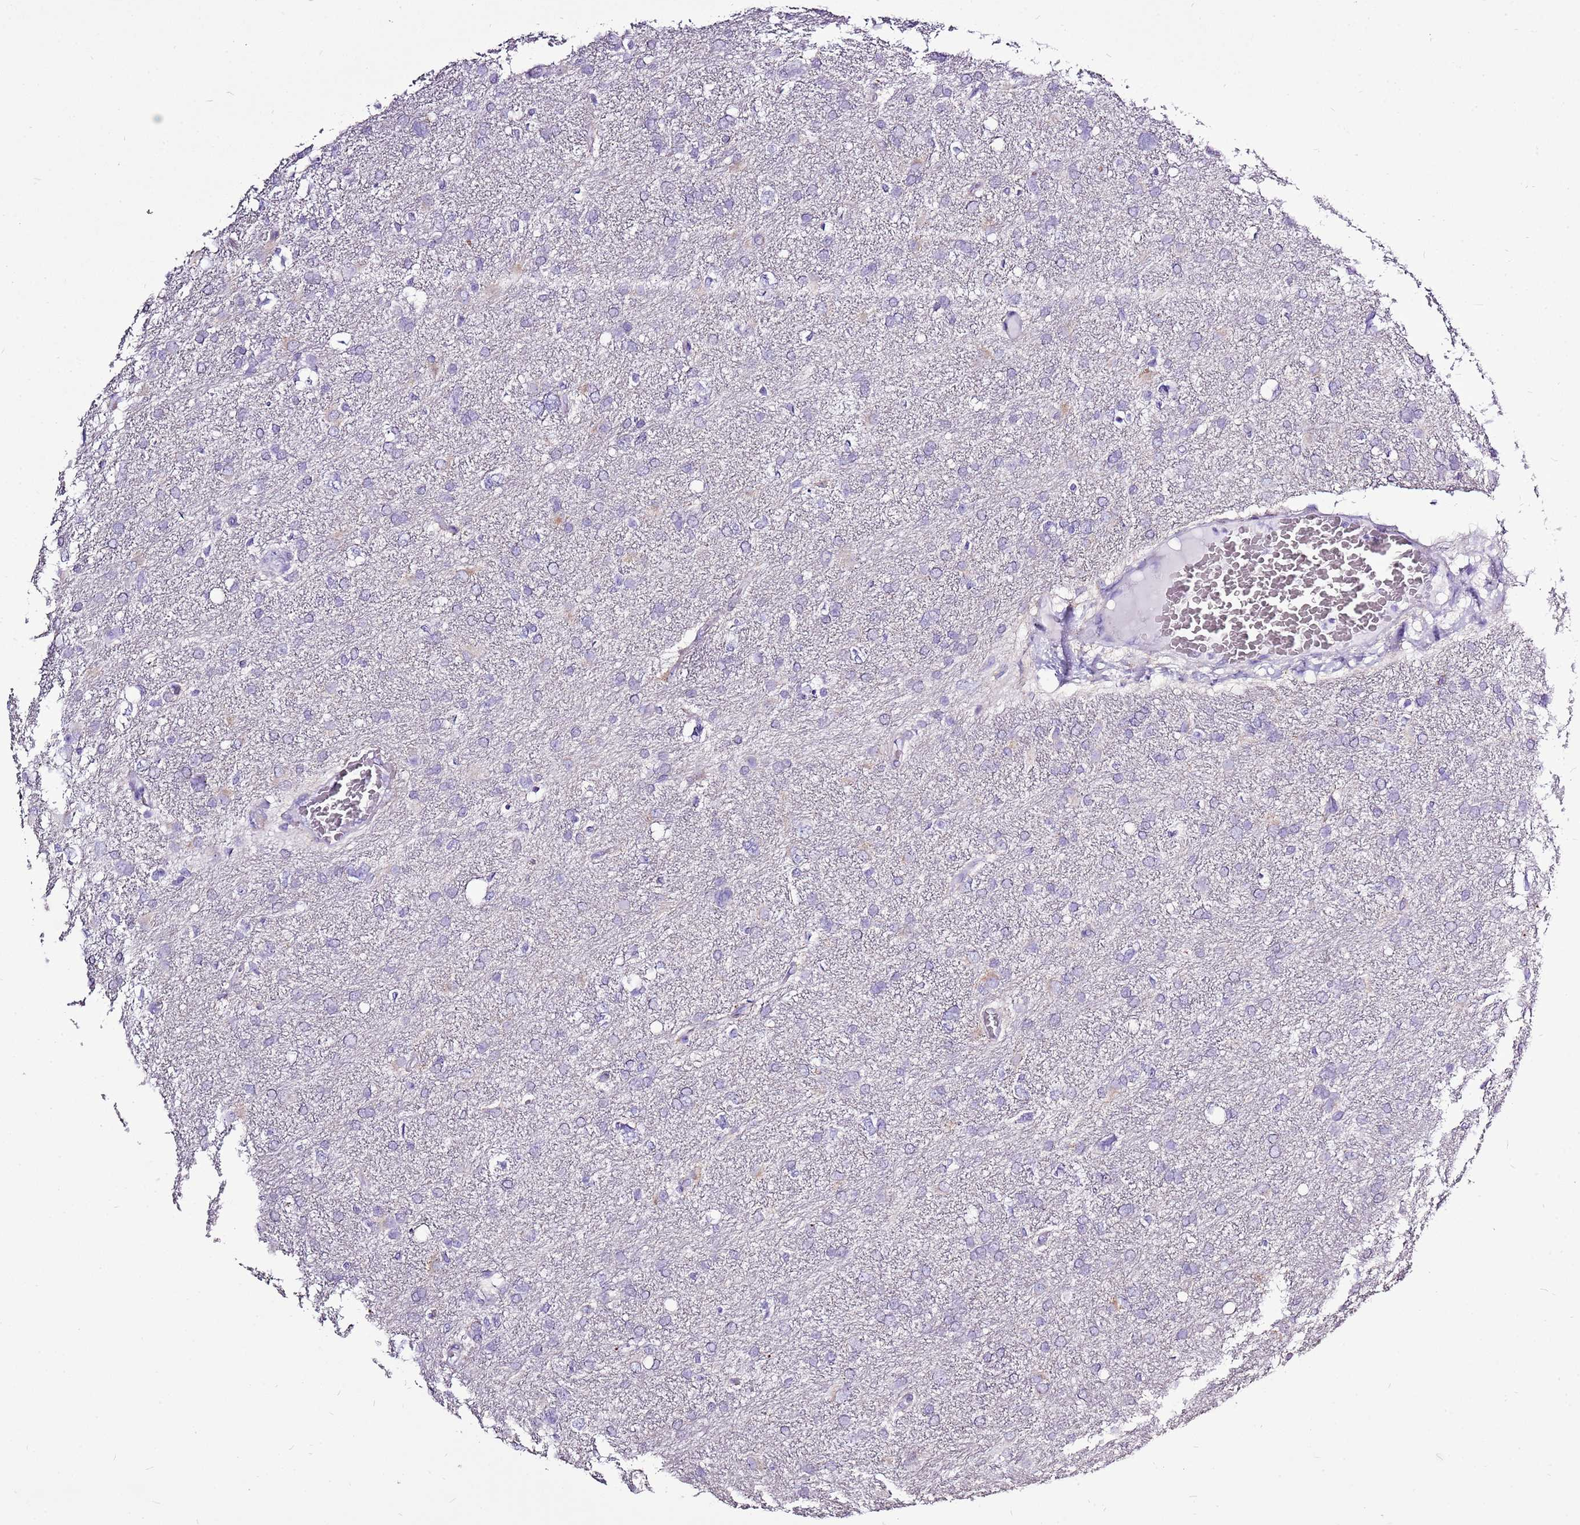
{"staining": {"intensity": "negative", "quantity": "none", "location": "none"}, "tissue": "glioma", "cell_type": "Tumor cells", "image_type": "cancer", "snomed": [{"axis": "morphology", "description": "Glioma, malignant, High grade"}, {"axis": "topography", "description": "Brain"}], "caption": "The image exhibits no significant expression in tumor cells of glioma.", "gene": "ACSS3", "patient": {"sex": "male", "age": 61}}